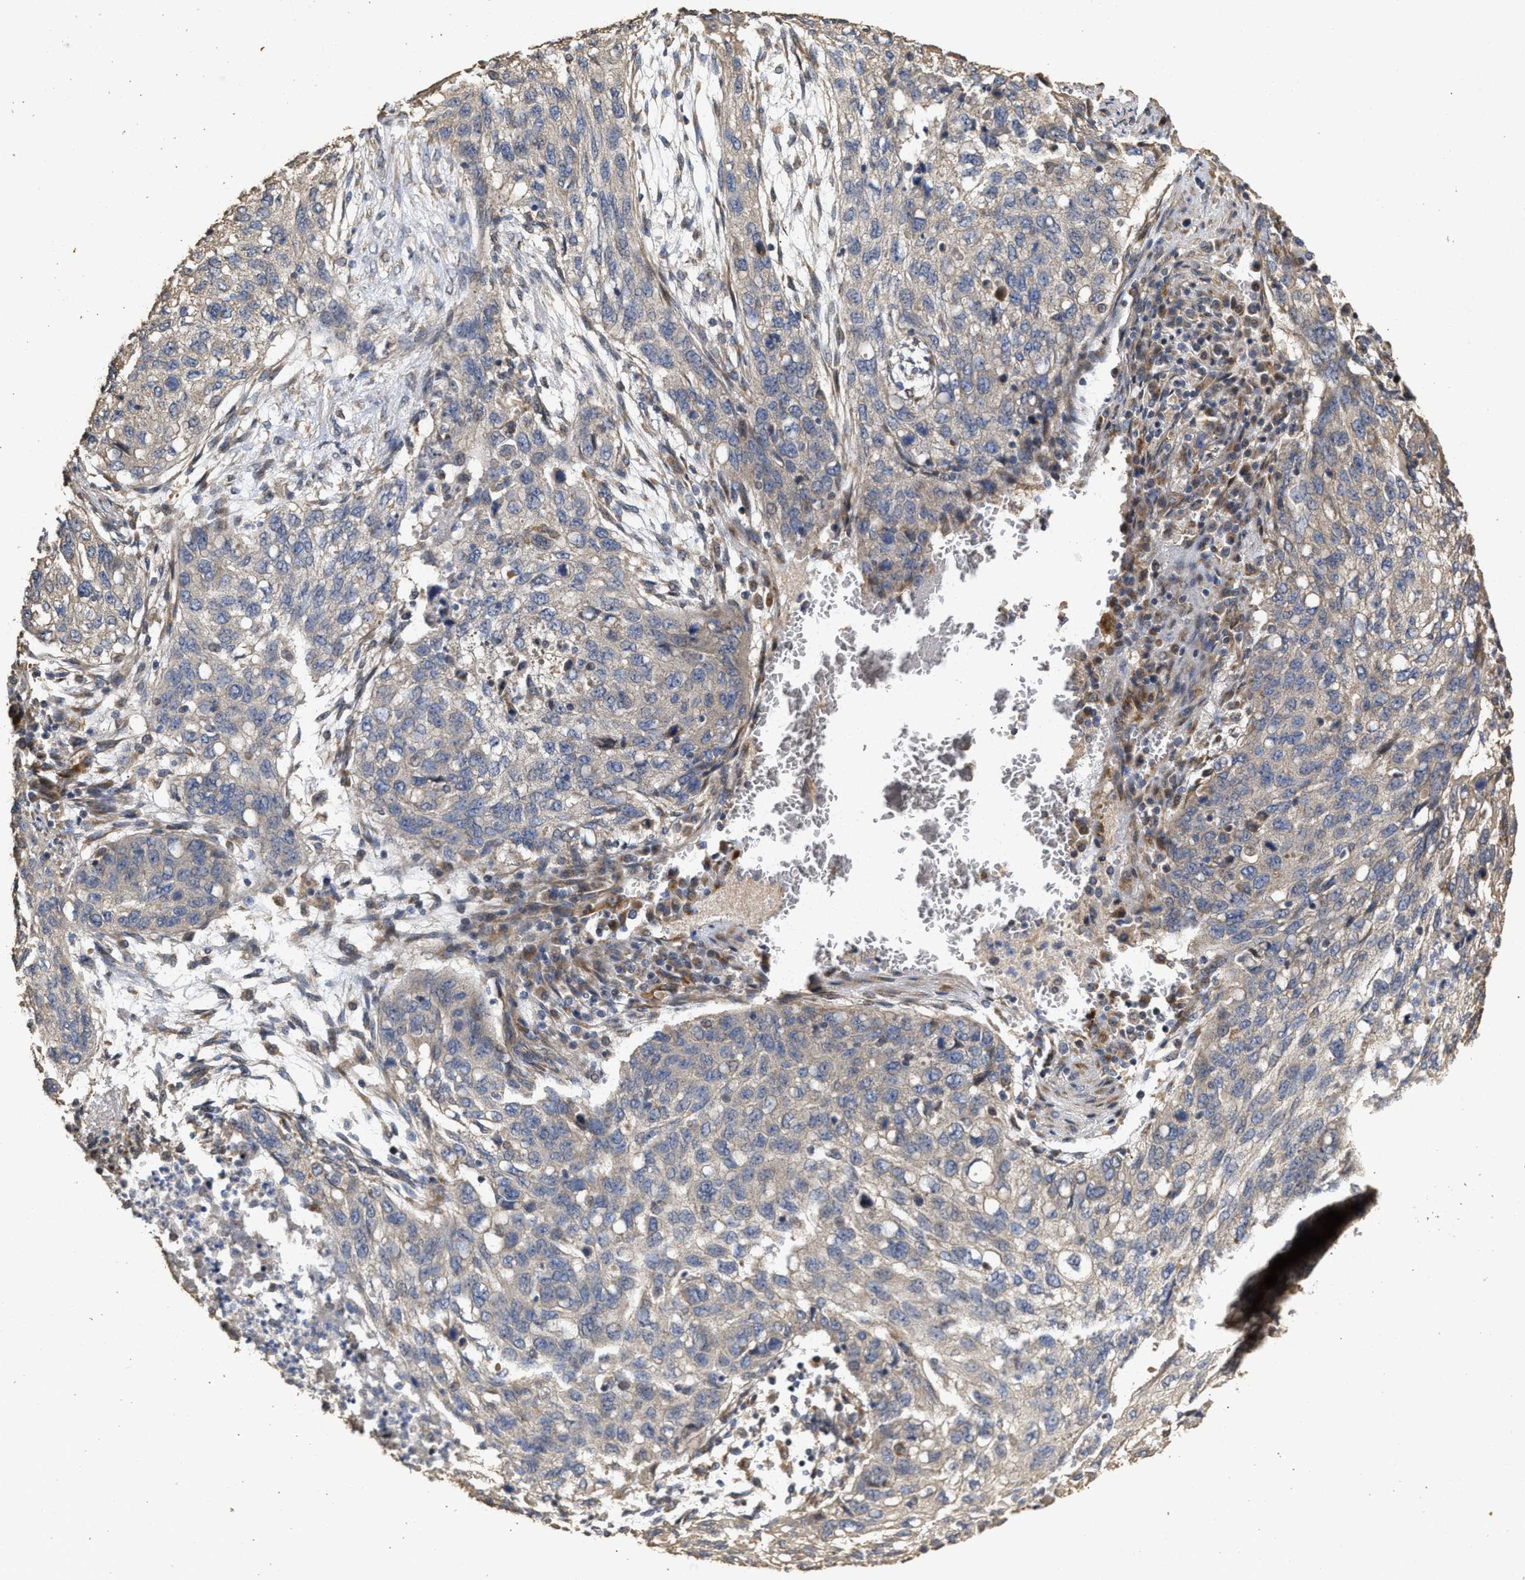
{"staining": {"intensity": "negative", "quantity": "none", "location": "none"}, "tissue": "lung cancer", "cell_type": "Tumor cells", "image_type": "cancer", "snomed": [{"axis": "morphology", "description": "Squamous cell carcinoma, NOS"}, {"axis": "topography", "description": "Lung"}], "caption": "A high-resolution histopathology image shows immunohistochemistry (IHC) staining of lung cancer, which exhibits no significant expression in tumor cells.", "gene": "NAV1", "patient": {"sex": "female", "age": 63}}